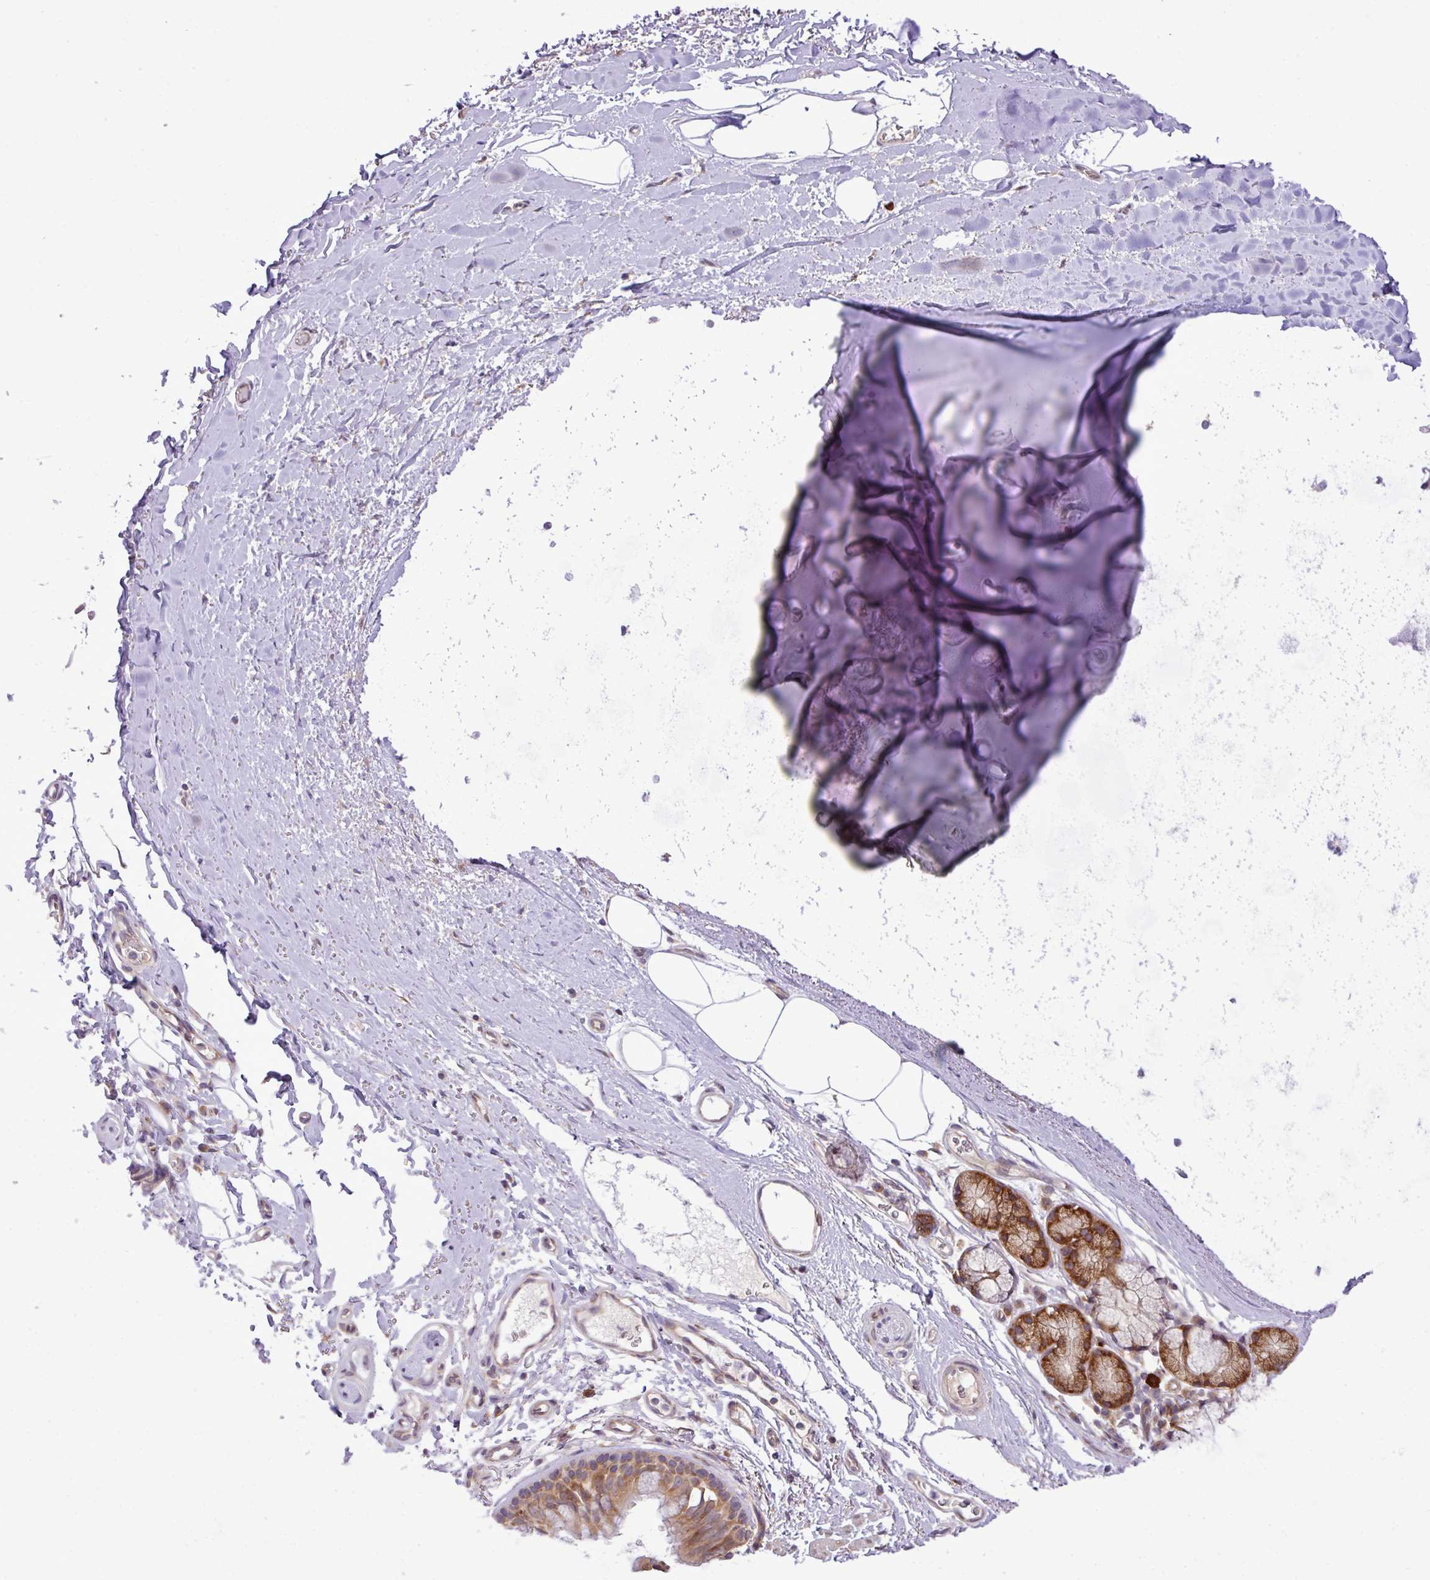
{"staining": {"intensity": "negative", "quantity": "none", "location": "none"}, "tissue": "adipose tissue", "cell_type": "Adipocytes", "image_type": "normal", "snomed": [{"axis": "morphology", "description": "Normal tissue, NOS"}, {"axis": "topography", "description": "Cartilage tissue"}, {"axis": "topography", "description": "Bronchus"}], "caption": "Protein analysis of normal adipose tissue demonstrates no significant expression in adipocytes. Brightfield microscopy of immunohistochemistry stained with DAB (3,3'-diaminobenzidine) (brown) and hematoxylin (blue), captured at high magnification.", "gene": "FAM222B", "patient": {"sex": "female", "age": 72}}